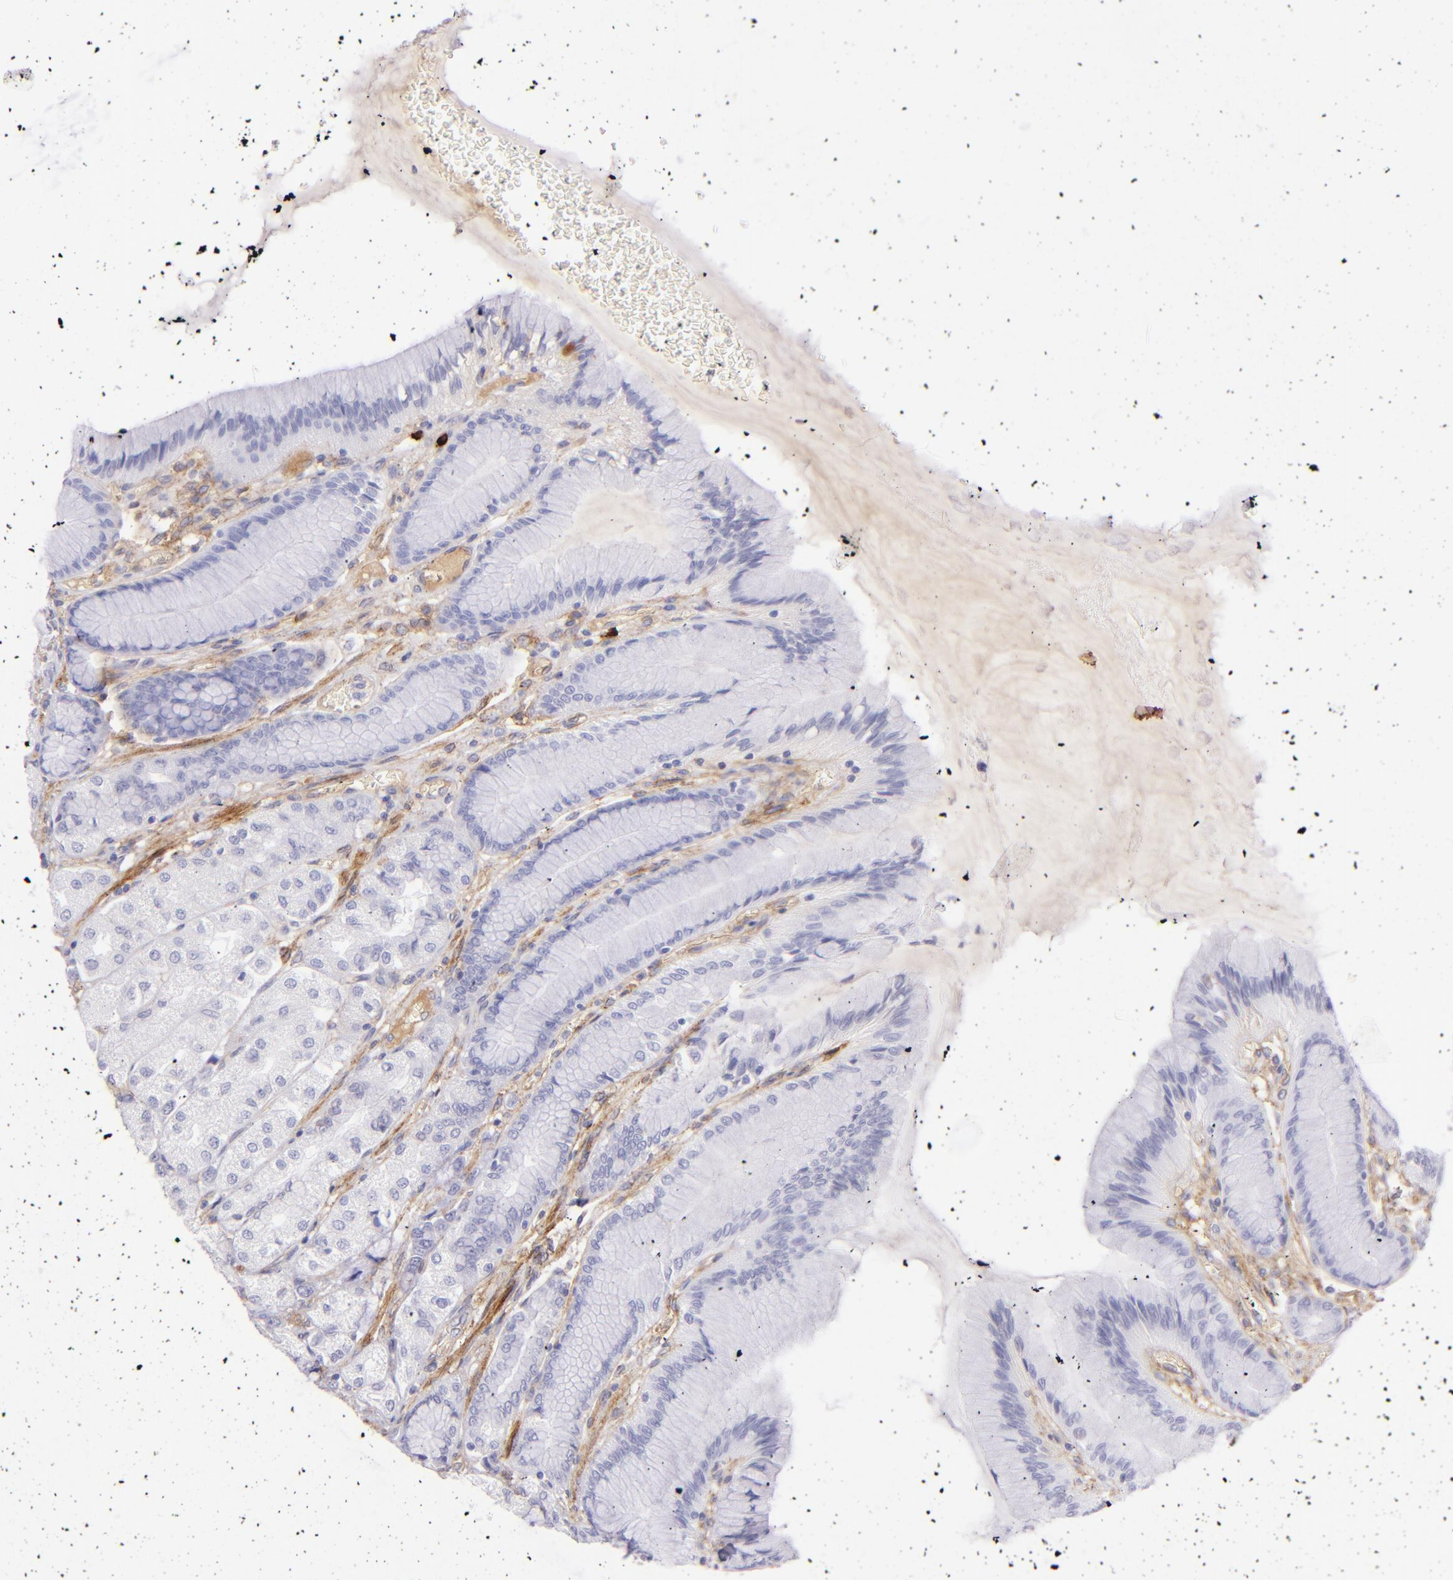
{"staining": {"intensity": "negative", "quantity": "none", "location": "none"}, "tissue": "stomach", "cell_type": "Glandular cells", "image_type": "normal", "snomed": [{"axis": "morphology", "description": "Normal tissue, NOS"}, {"axis": "morphology", "description": "Adenocarcinoma, NOS"}, {"axis": "topography", "description": "Stomach"}, {"axis": "topography", "description": "Stomach, lower"}], "caption": "Immunohistochemical staining of benign human stomach demonstrates no significant positivity in glandular cells. (Stains: DAB immunohistochemistry with hematoxylin counter stain, Microscopy: brightfield microscopy at high magnification).", "gene": "CD81", "patient": {"sex": "female", "age": 65}}